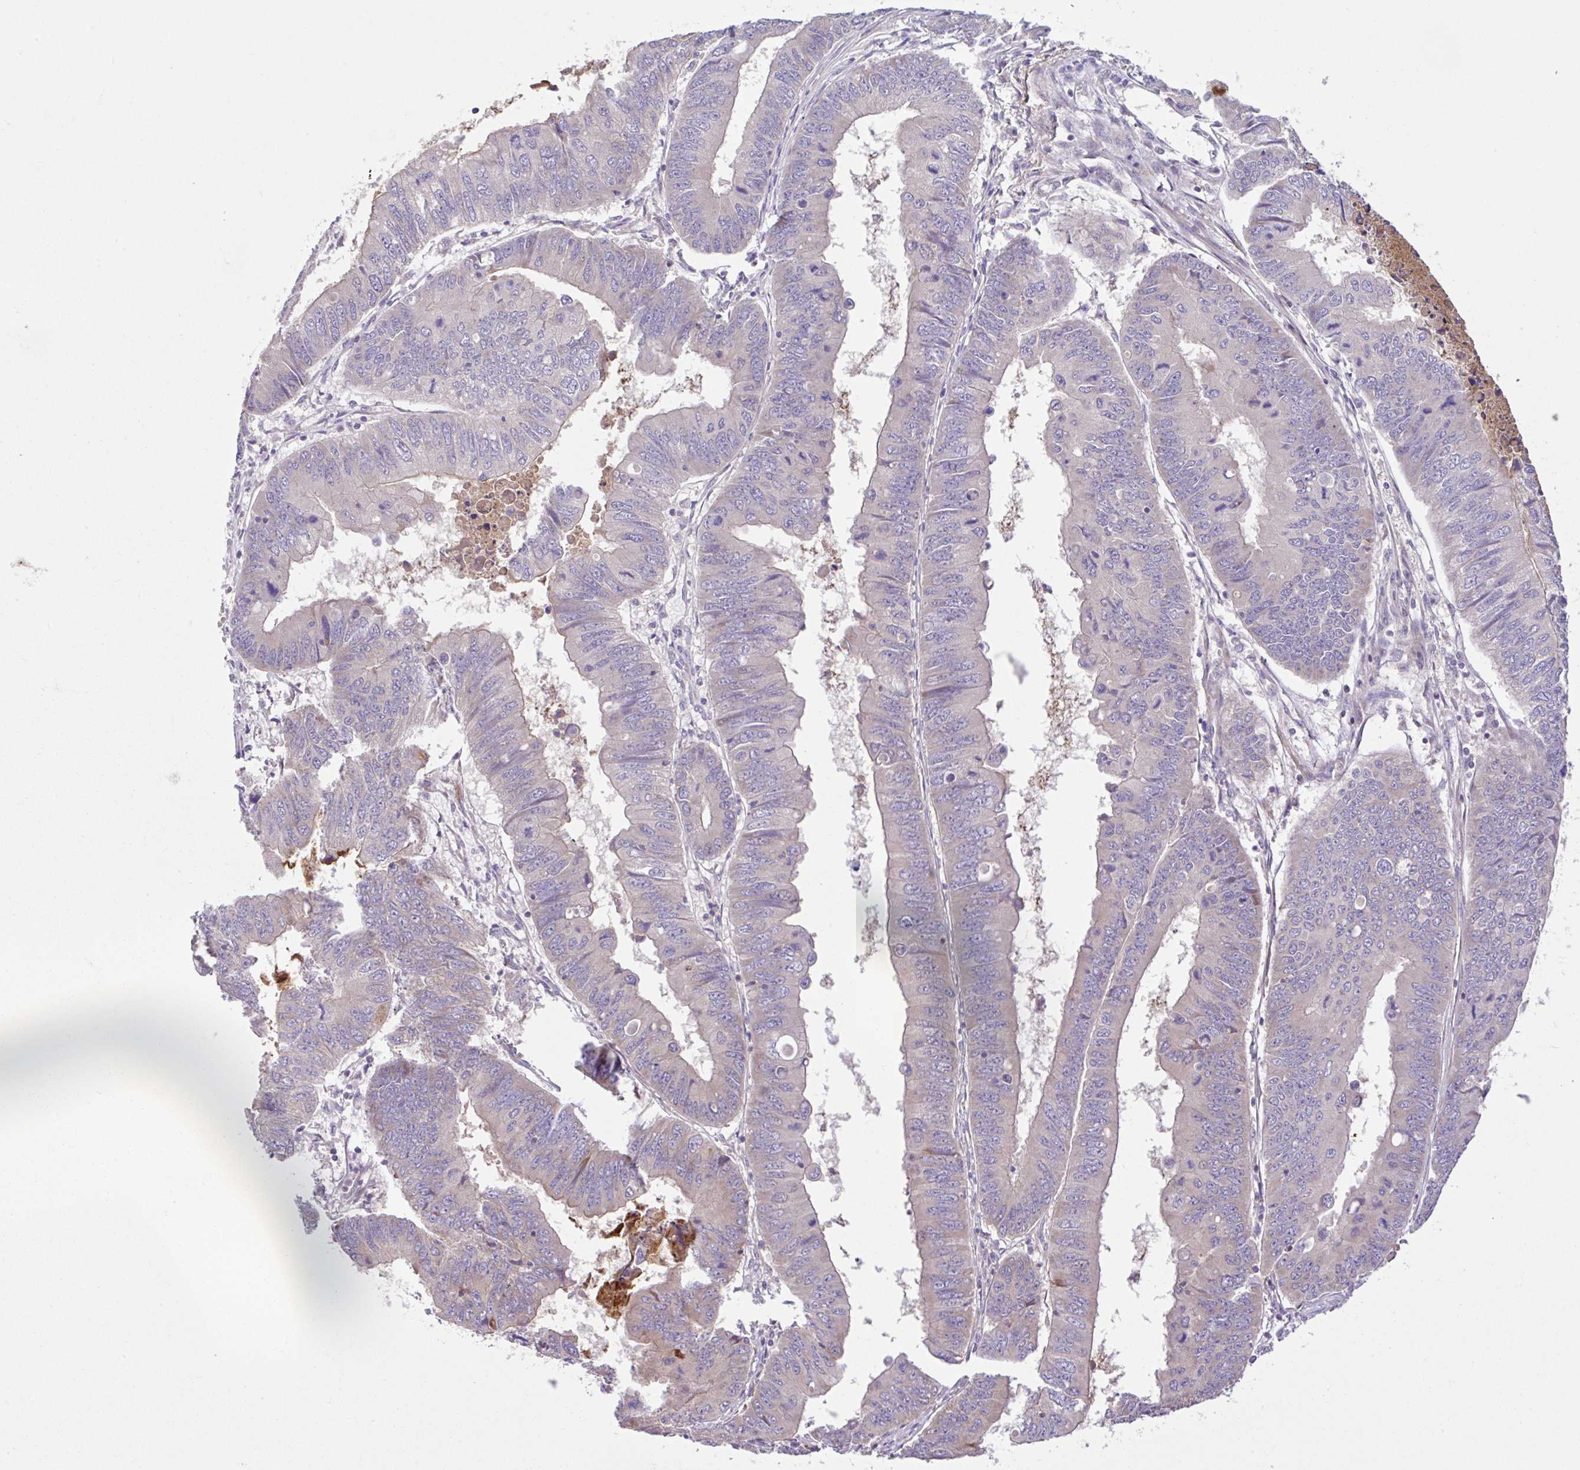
{"staining": {"intensity": "weak", "quantity": "<25%", "location": "cytoplasmic/membranous"}, "tissue": "colorectal cancer", "cell_type": "Tumor cells", "image_type": "cancer", "snomed": [{"axis": "morphology", "description": "Adenocarcinoma, NOS"}, {"axis": "topography", "description": "Colon"}], "caption": "DAB immunohistochemical staining of colorectal cancer (adenocarcinoma) exhibits no significant staining in tumor cells.", "gene": "NTPCR", "patient": {"sex": "male", "age": 53}}